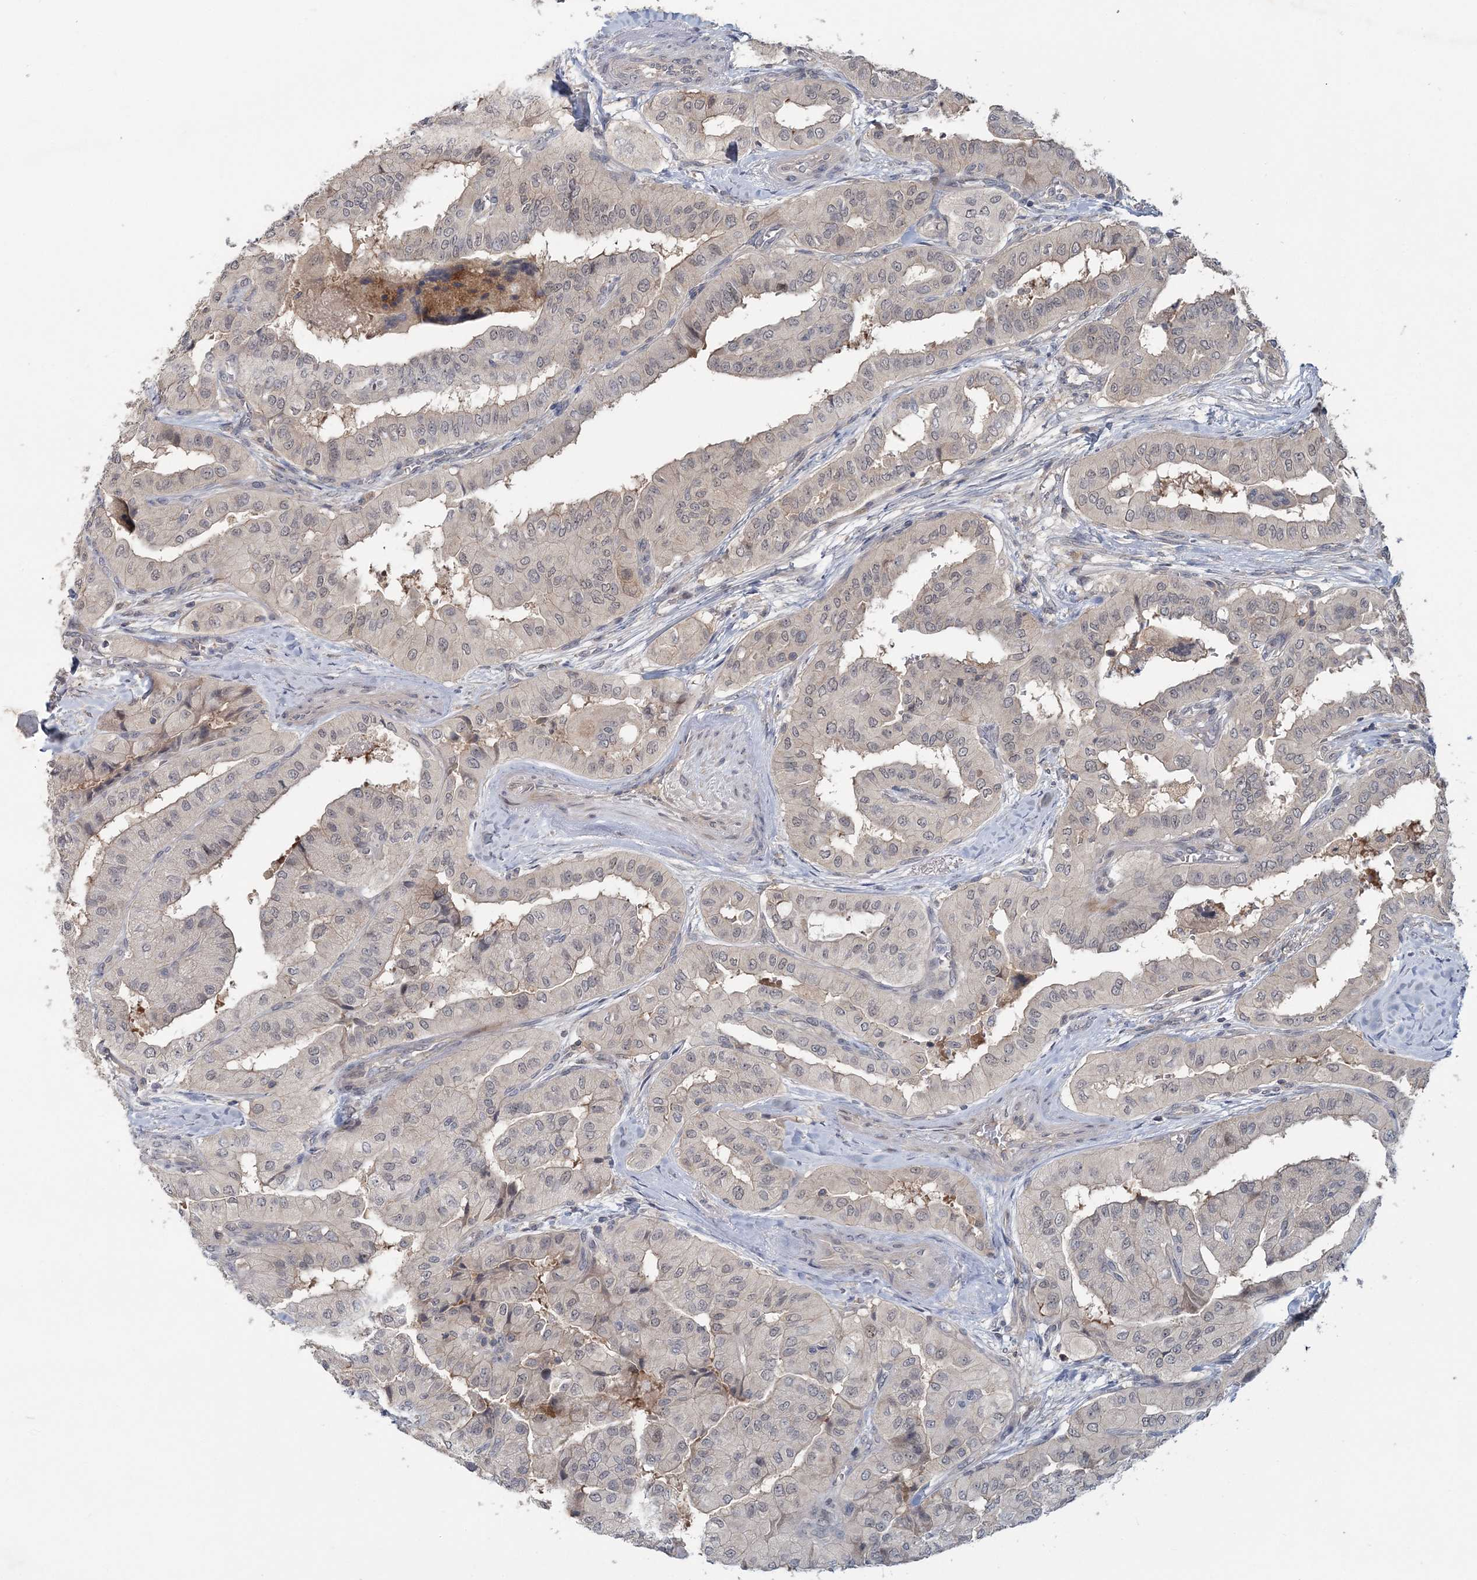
{"staining": {"intensity": "weak", "quantity": ">75%", "location": "nuclear"}, "tissue": "thyroid cancer", "cell_type": "Tumor cells", "image_type": "cancer", "snomed": [{"axis": "morphology", "description": "Papillary adenocarcinoma, NOS"}, {"axis": "topography", "description": "Thyroid gland"}], "caption": "Protein analysis of thyroid cancer tissue demonstrates weak nuclear positivity in approximately >75% of tumor cells.", "gene": "RNF25", "patient": {"sex": "female", "age": 59}}